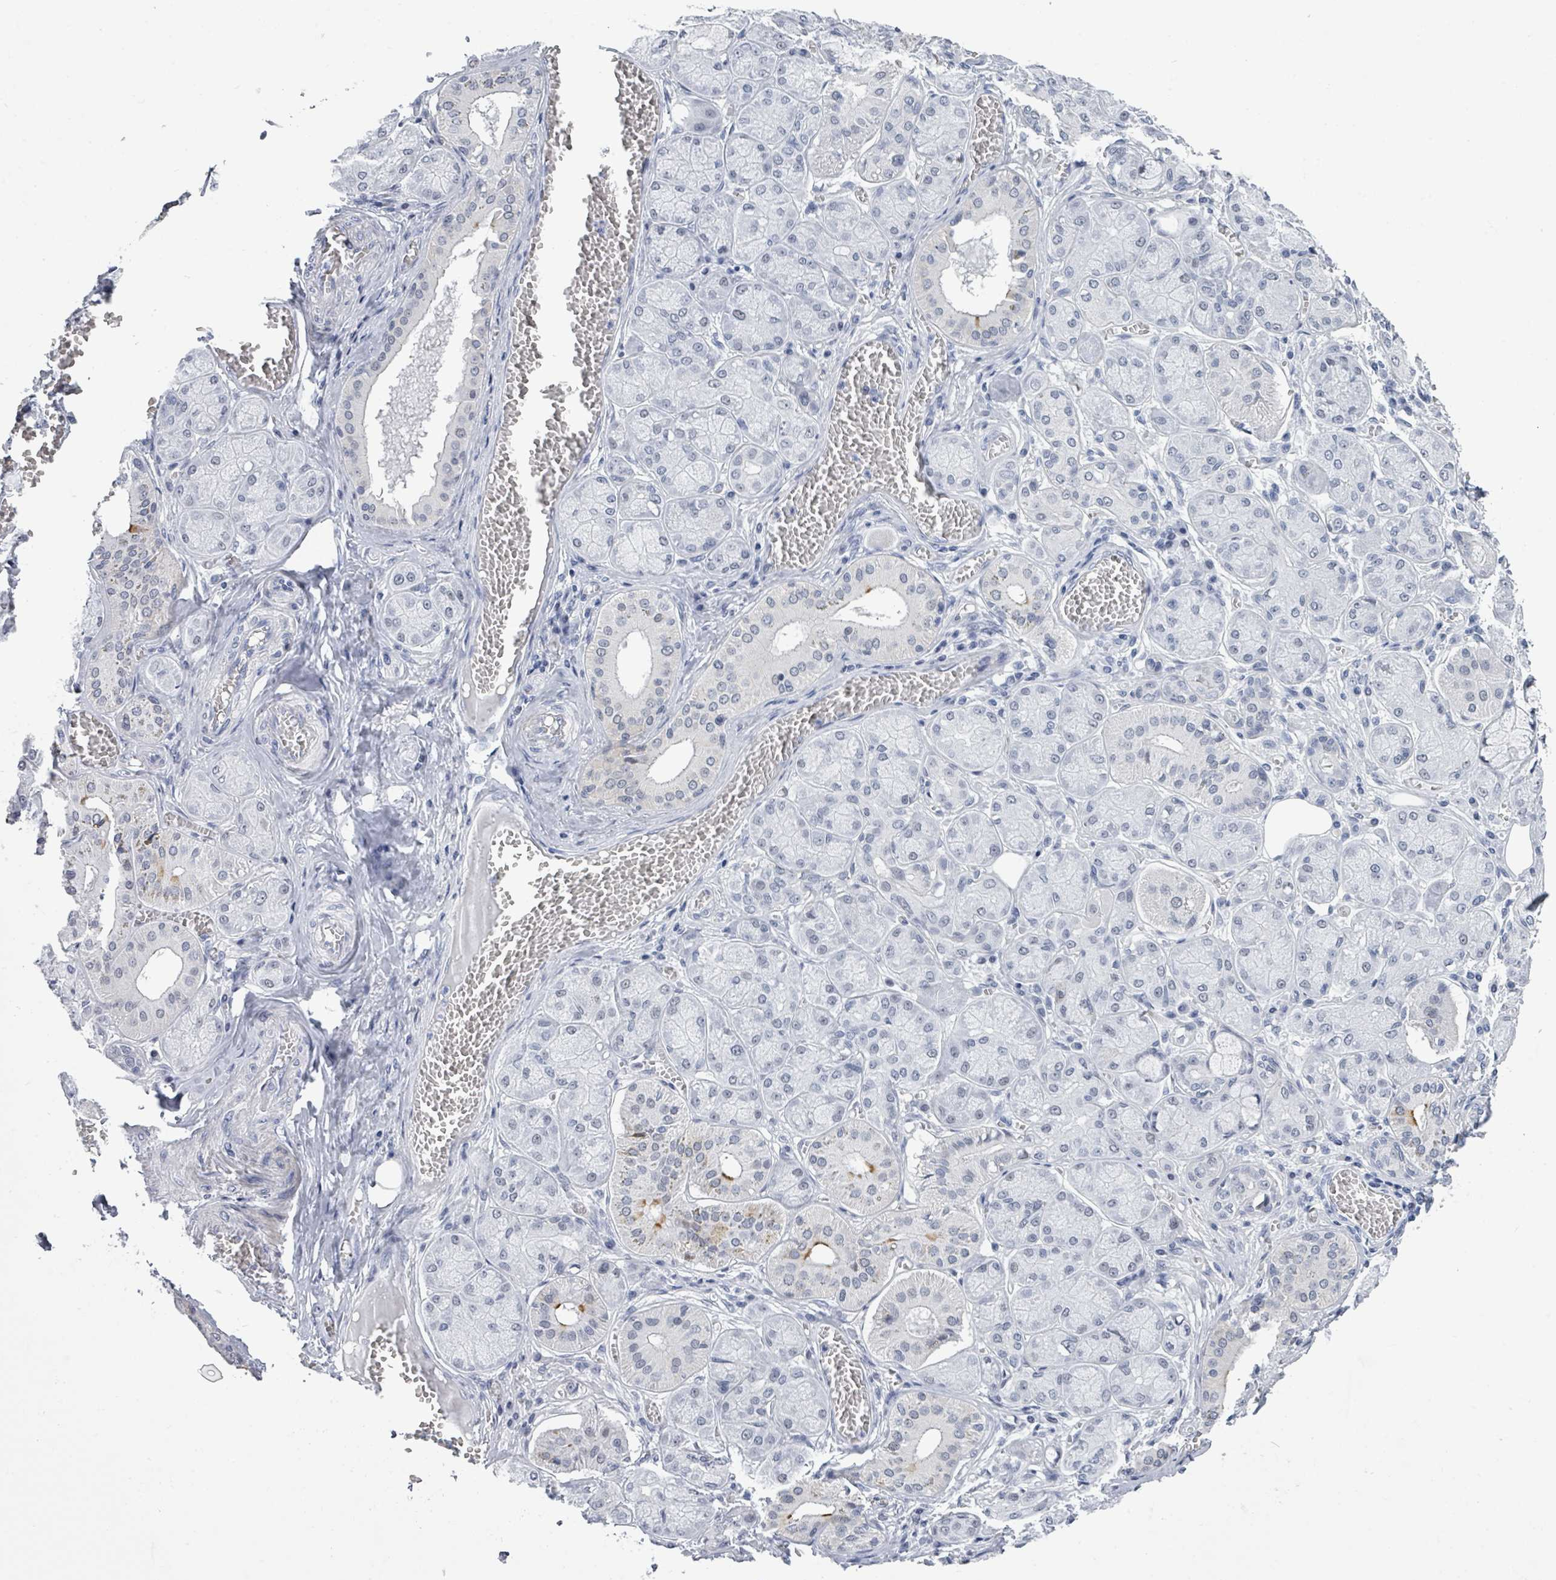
{"staining": {"intensity": "moderate", "quantity": "<25%", "location": "nuclear"}, "tissue": "salivary gland", "cell_type": "Glandular cells", "image_type": "normal", "snomed": [{"axis": "morphology", "description": "Normal tissue, NOS"}, {"axis": "topography", "description": "Salivary gland"}], "caption": "High-magnification brightfield microscopy of normal salivary gland stained with DAB (3,3'-diaminobenzidine) (brown) and counterstained with hematoxylin (blue). glandular cells exhibit moderate nuclear expression is present in approximately<25% of cells. Nuclei are stained in blue.", "gene": "CT45A10", "patient": {"sex": "male", "age": 74}}